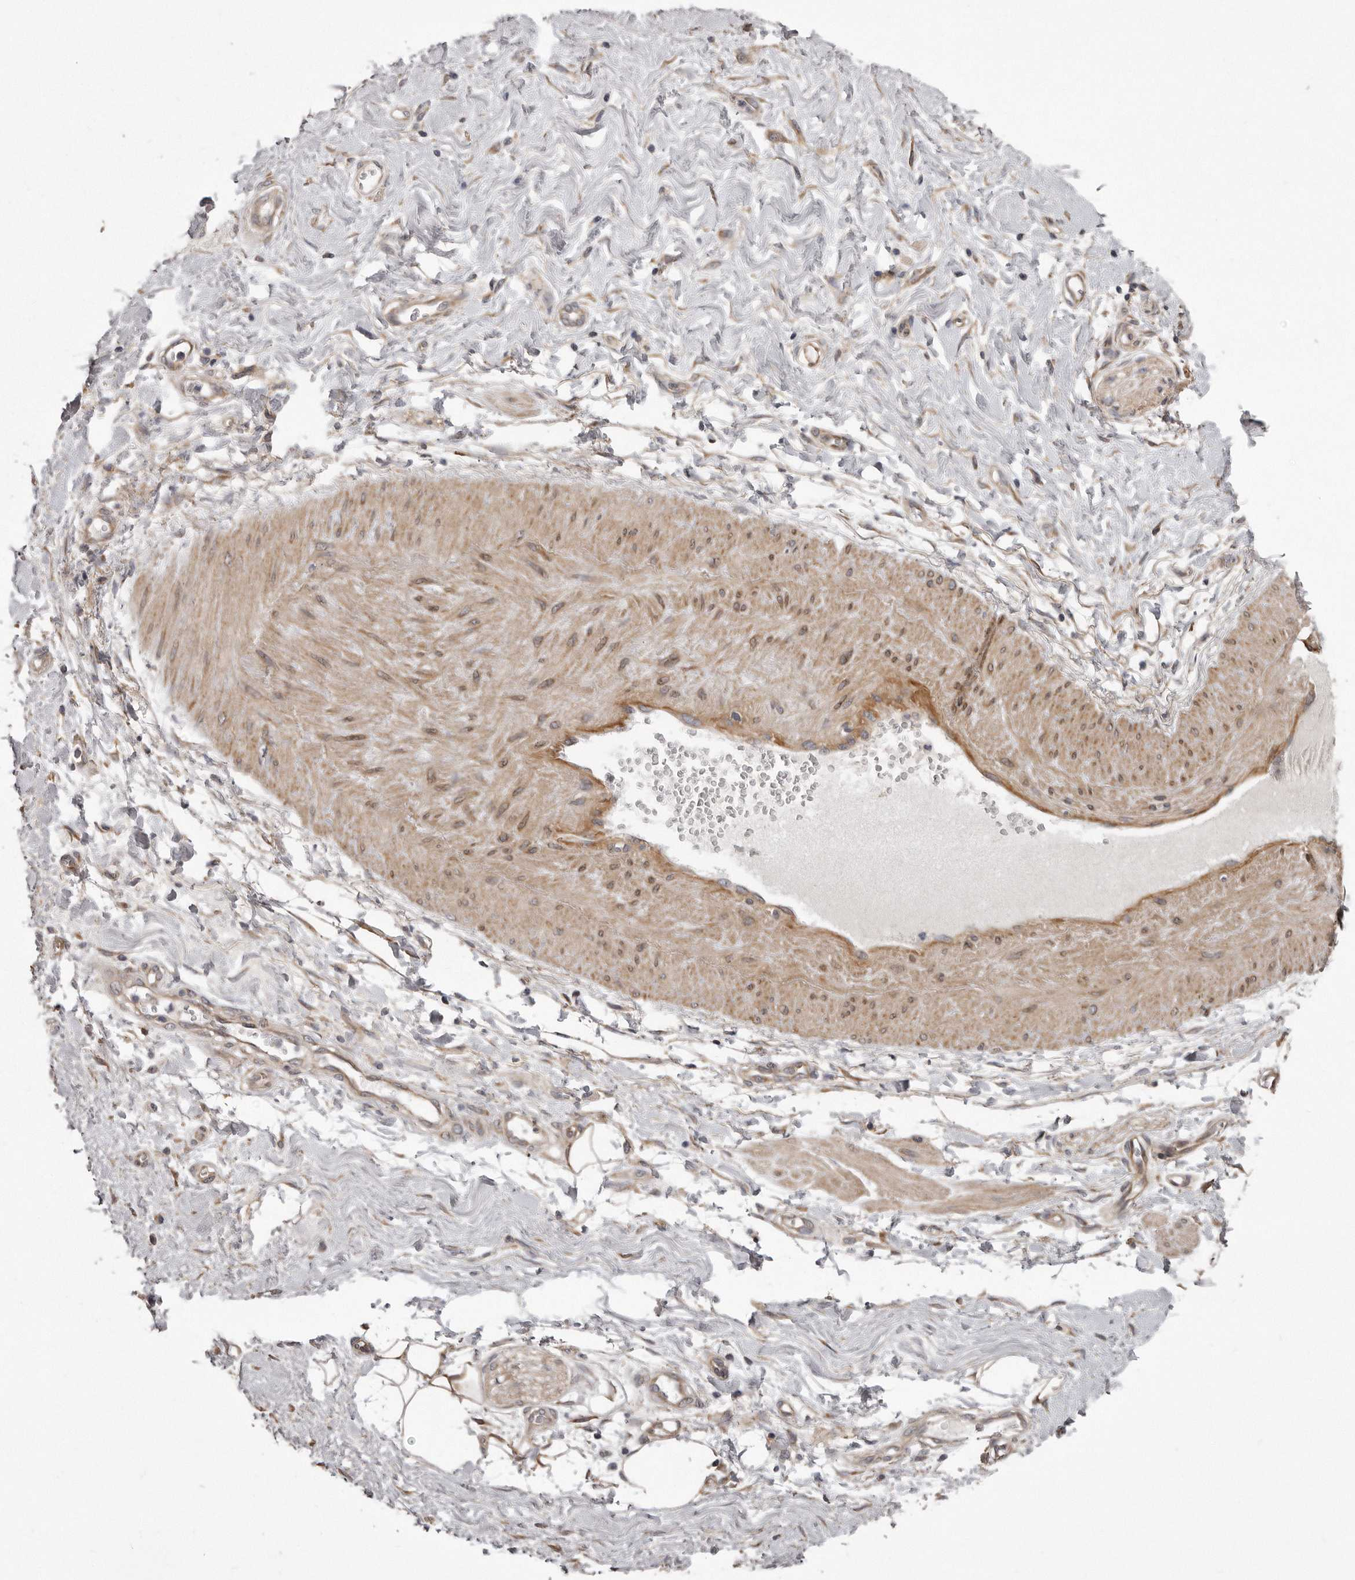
{"staining": {"intensity": "moderate", "quantity": ">75%", "location": "cytoplasmic/membranous"}, "tissue": "adipose tissue", "cell_type": "Adipocytes", "image_type": "normal", "snomed": [{"axis": "morphology", "description": "Normal tissue, NOS"}, {"axis": "morphology", "description": "Adenocarcinoma, NOS"}, {"axis": "topography", "description": "Pancreas"}, {"axis": "topography", "description": "Peripheral nerve tissue"}], "caption": "Immunohistochemistry of benign adipose tissue displays medium levels of moderate cytoplasmic/membranous positivity in about >75% of adipocytes.", "gene": "ARMCX1", "patient": {"sex": "male", "age": 59}}